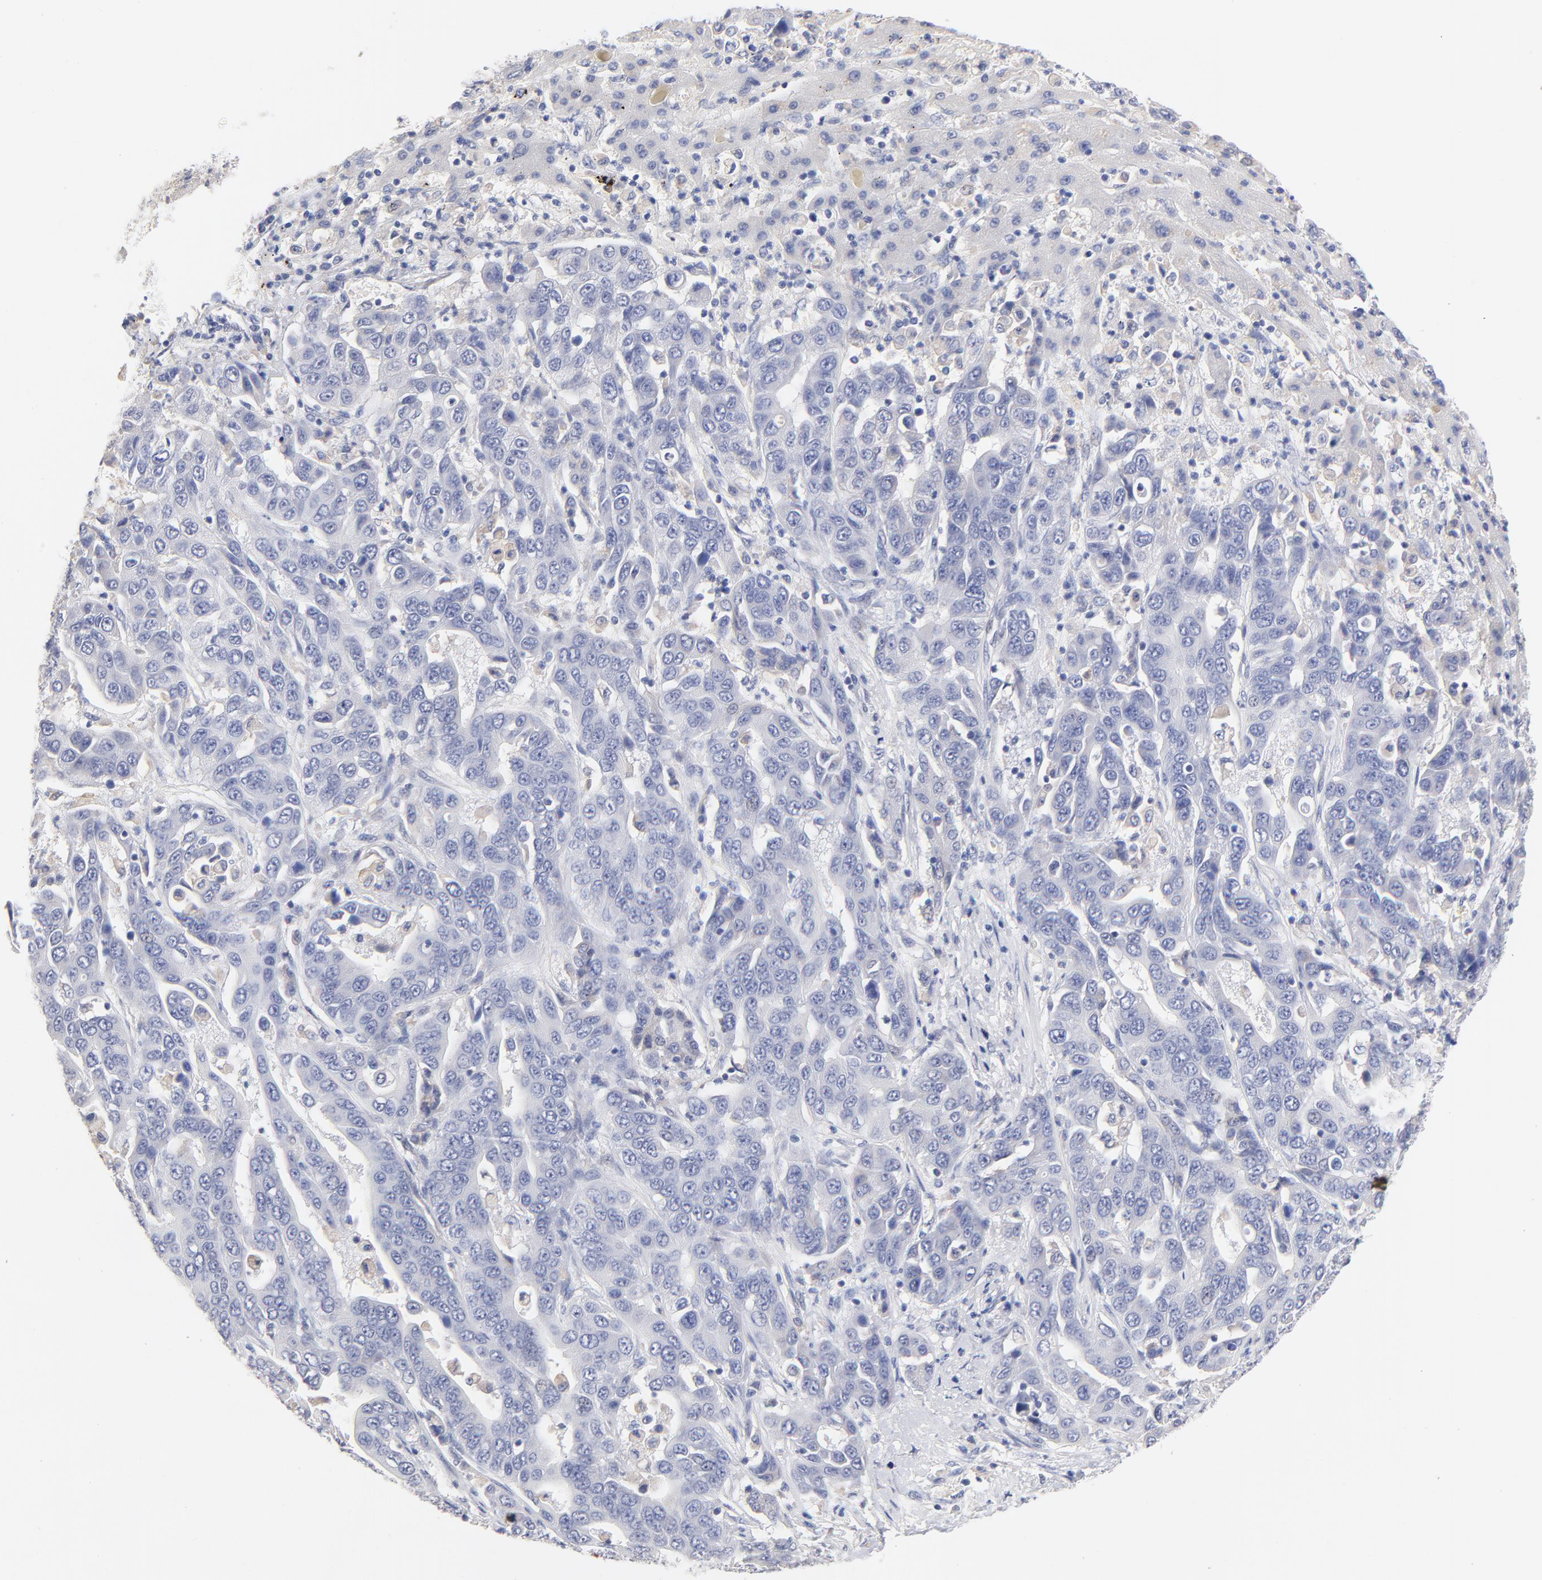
{"staining": {"intensity": "negative", "quantity": "none", "location": "none"}, "tissue": "liver cancer", "cell_type": "Tumor cells", "image_type": "cancer", "snomed": [{"axis": "morphology", "description": "Cholangiocarcinoma"}, {"axis": "topography", "description": "Liver"}], "caption": "Liver cholangiocarcinoma was stained to show a protein in brown. There is no significant expression in tumor cells.", "gene": "TWNK", "patient": {"sex": "female", "age": 52}}